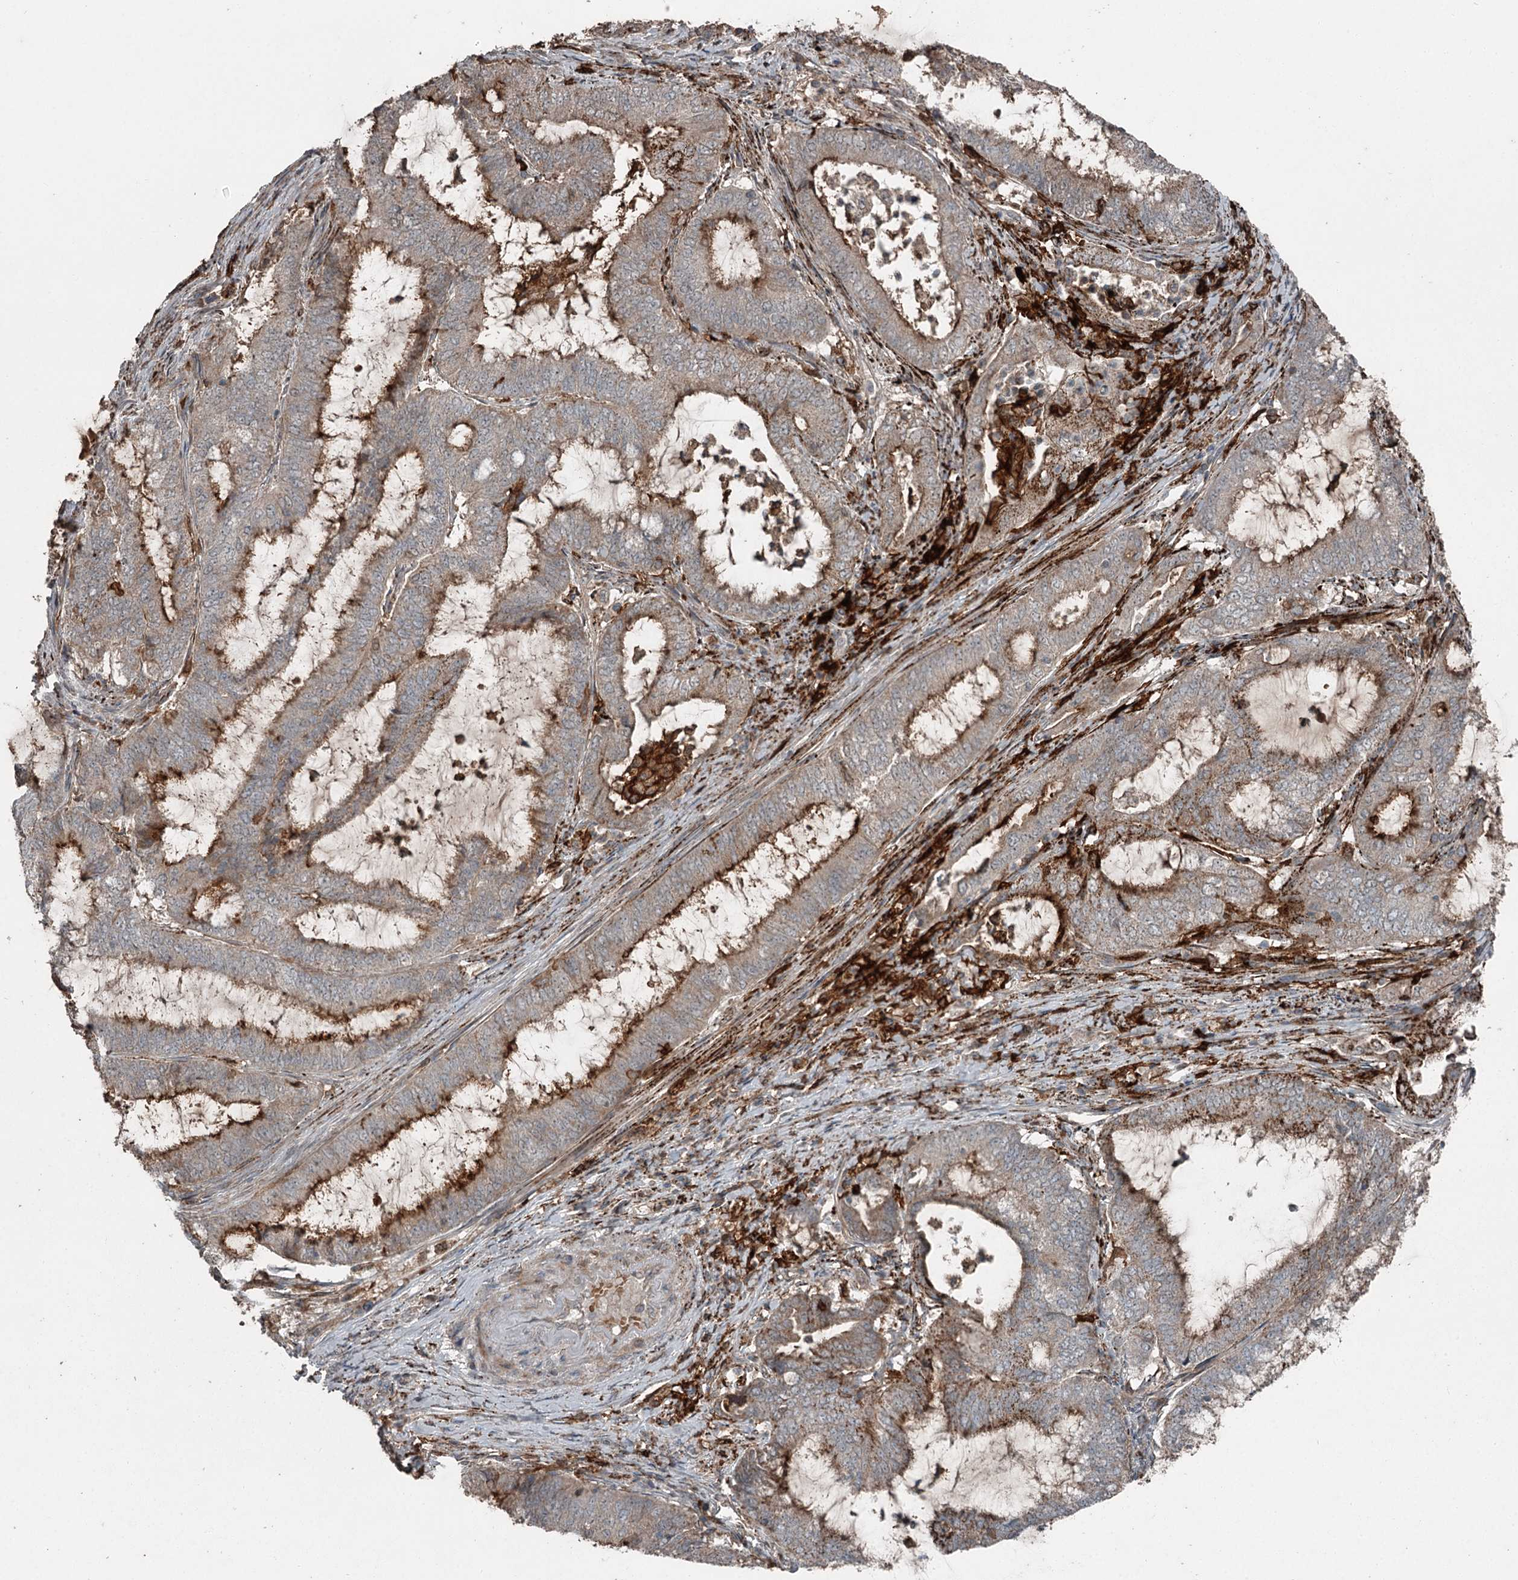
{"staining": {"intensity": "weak", "quantity": "25%-75%", "location": "cytoplasmic/membranous"}, "tissue": "endometrial cancer", "cell_type": "Tumor cells", "image_type": "cancer", "snomed": [{"axis": "morphology", "description": "Adenocarcinoma, NOS"}, {"axis": "topography", "description": "Endometrium"}], "caption": "This histopathology image exhibits immunohistochemistry (IHC) staining of adenocarcinoma (endometrial), with low weak cytoplasmic/membranous expression in about 25%-75% of tumor cells.", "gene": "SLC39A8", "patient": {"sex": "female", "age": 51}}